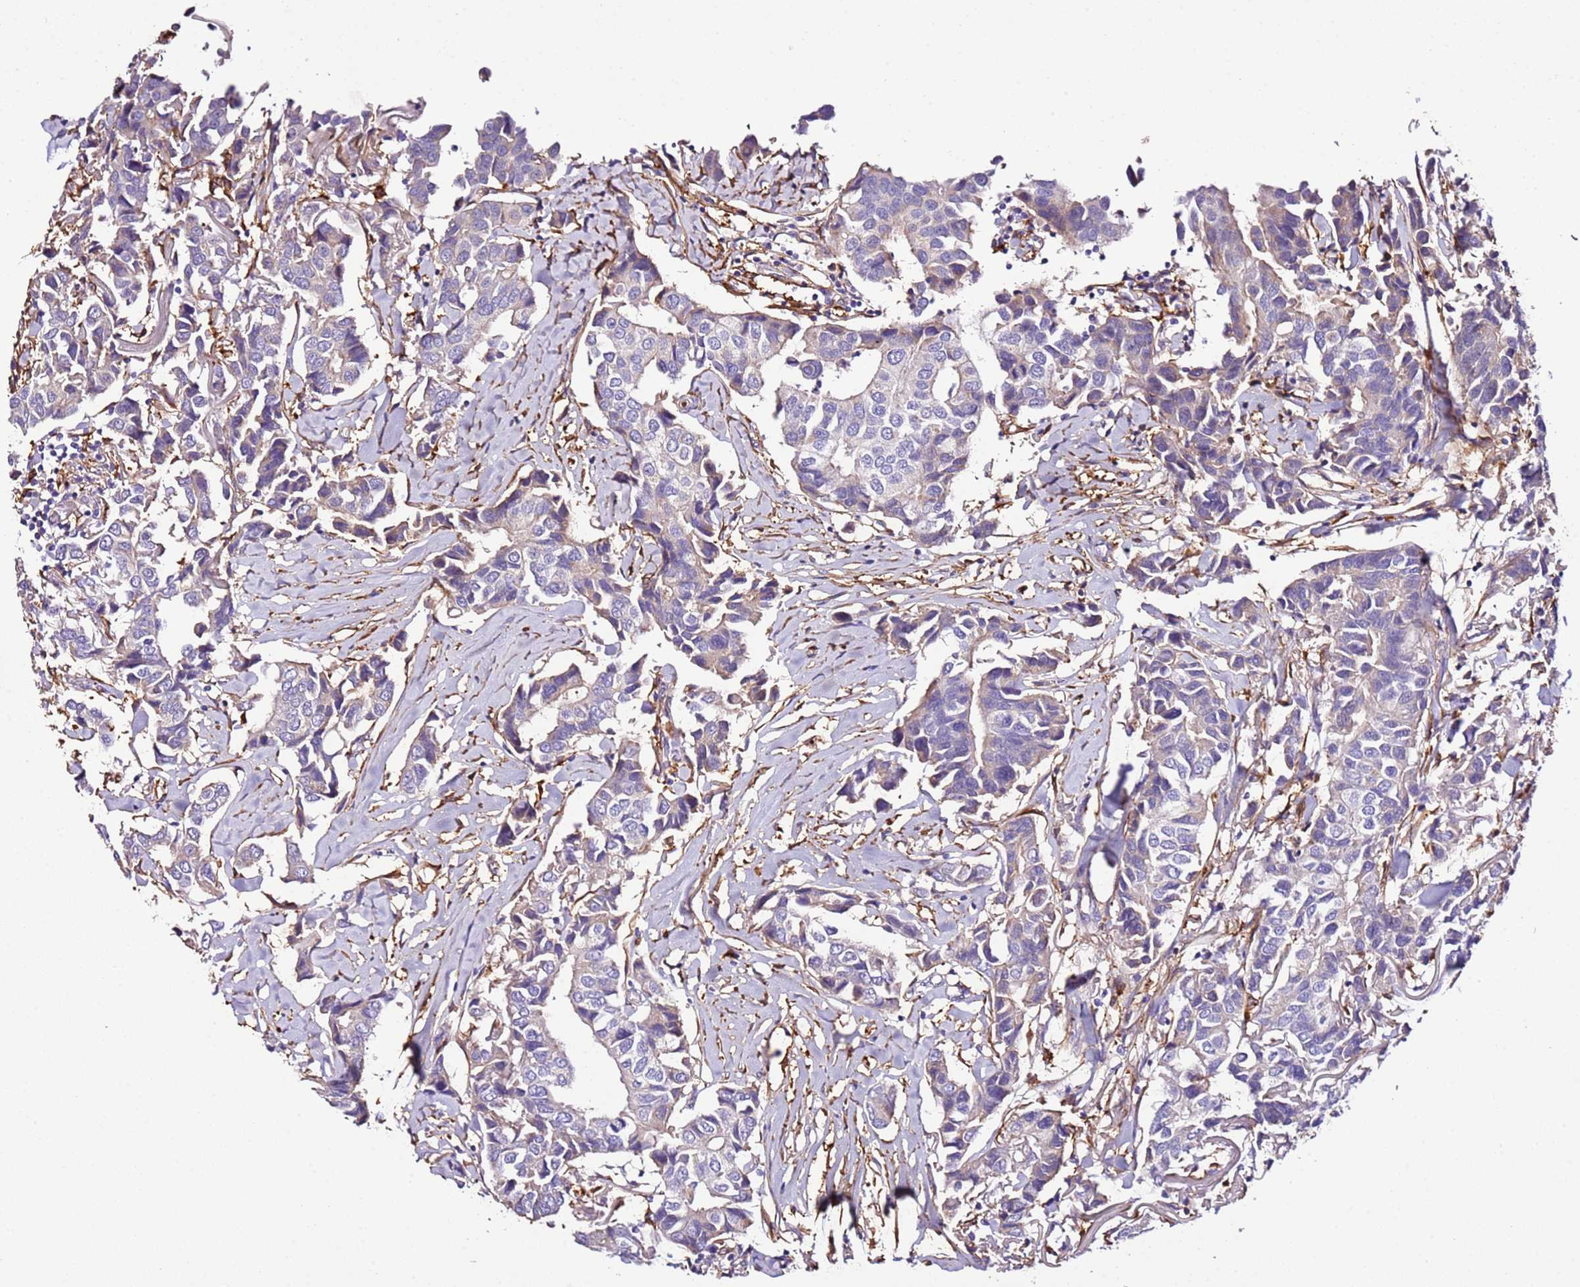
{"staining": {"intensity": "negative", "quantity": "none", "location": "none"}, "tissue": "breast cancer", "cell_type": "Tumor cells", "image_type": "cancer", "snomed": [{"axis": "morphology", "description": "Duct carcinoma"}, {"axis": "topography", "description": "Breast"}], "caption": "The micrograph exhibits no staining of tumor cells in breast infiltrating ductal carcinoma.", "gene": "FAM174C", "patient": {"sex": "female", "age": 80}}